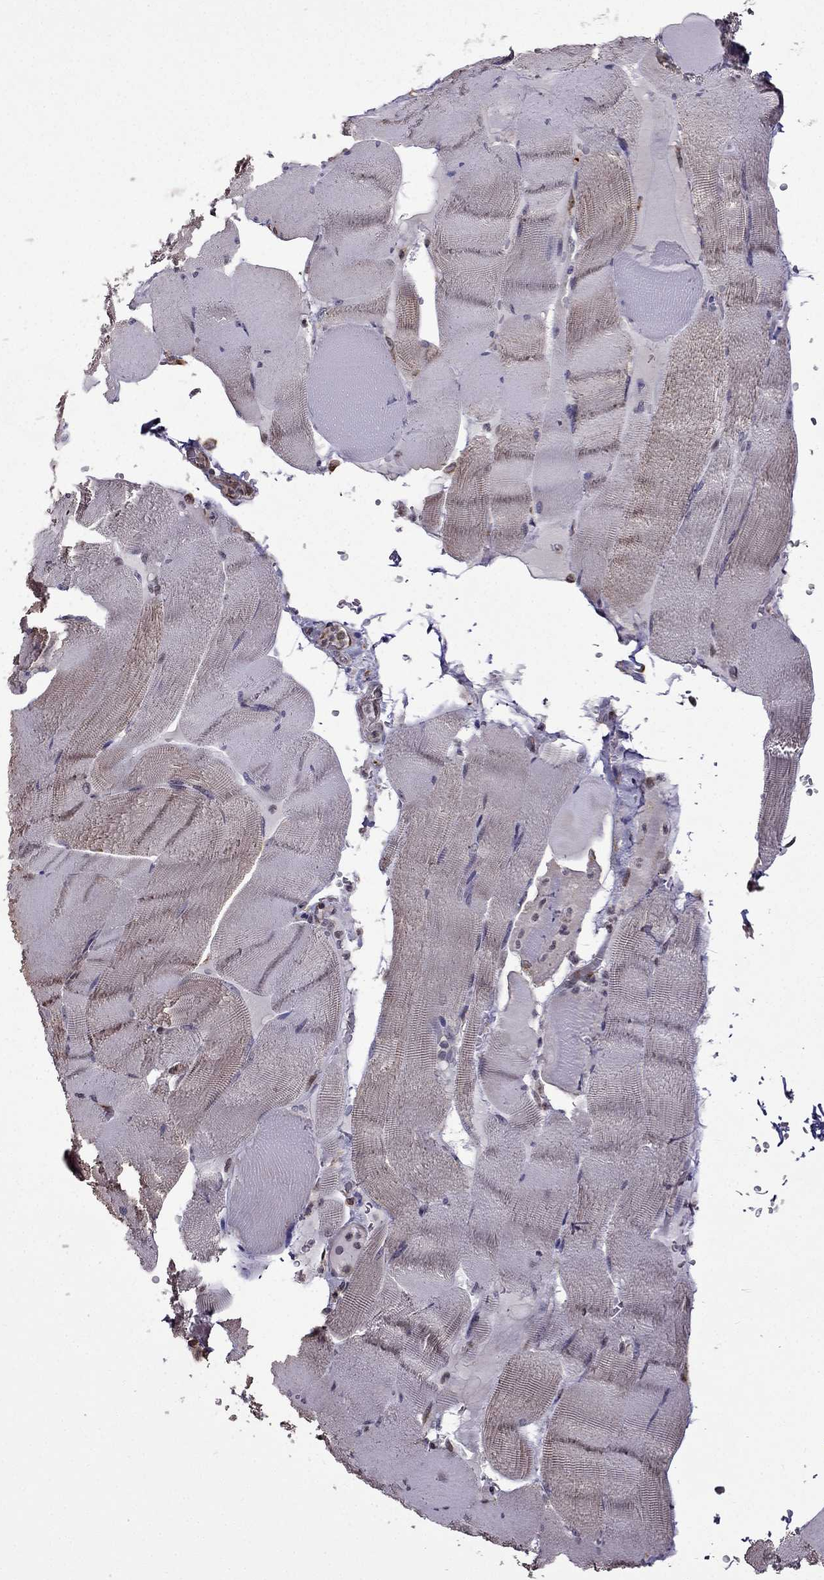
{"staining": {"intensity": "negative", "quantity": "none", "location": "none"}, "tissue": "skeletal muscle", "cell_type": "Myocytes", "image_type": "normal", "snomed": [{"axis": "morphology", "description": "Normal tissue, NOS"}, {"axis": "topography", "description": "Skeletal muscle"}], "caption": "This is an IHC micrograph of benign human skeletal muscle. There is no positivity in myocytes.", "gene": "IKBIP", "patient": {"sex": "male", "age": 56}}